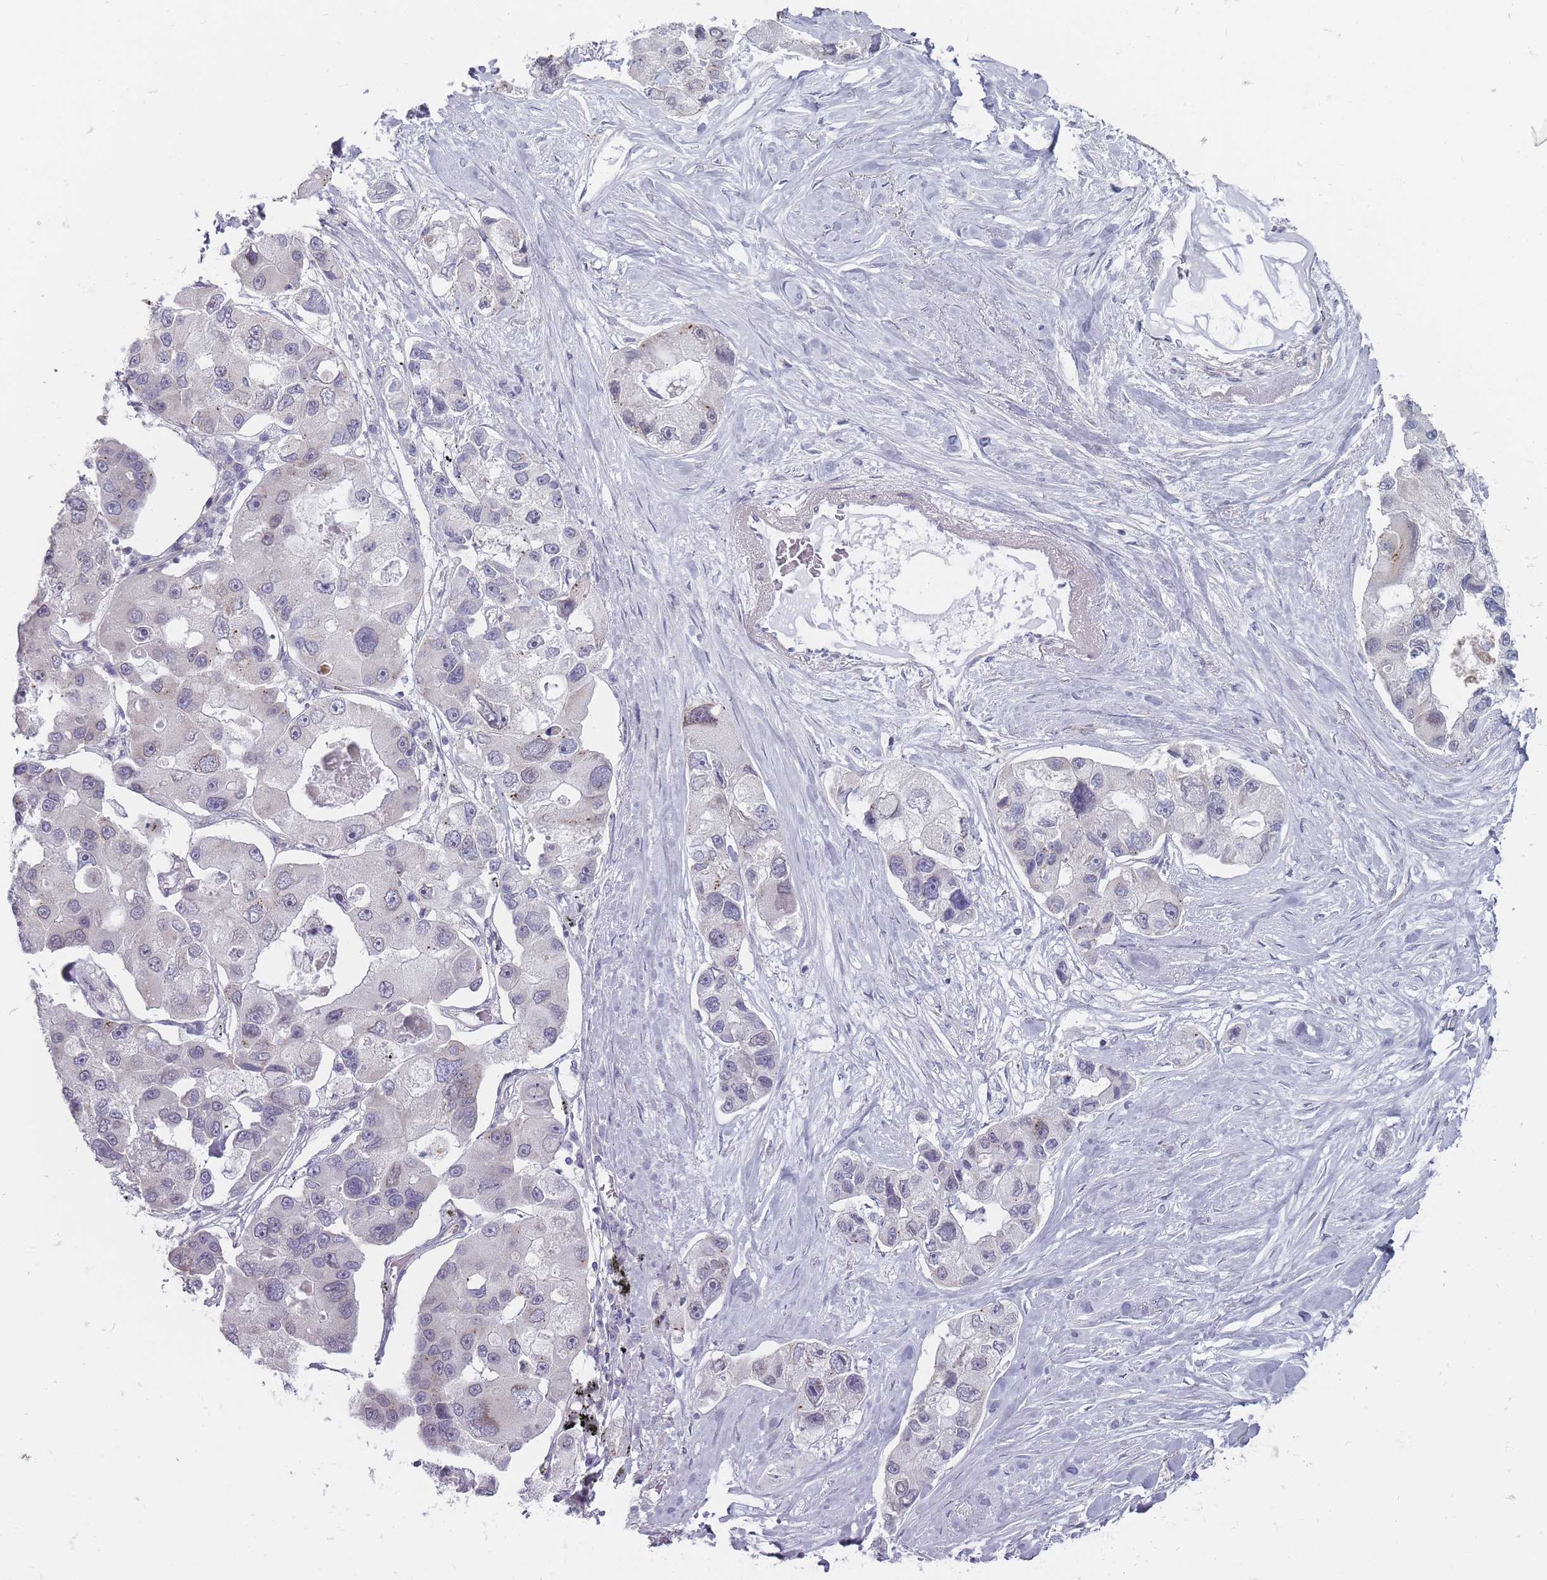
{"staining": {"intensity": "negative", "quantity": "none", "location": "none"}, "tissue": "lung cancer", "cell_type": "Tumor cells", "image_type": "cancer", "snomed": [{"axis": "morphology", "description": "Adenocarcinoma, NOS"}, {"axis": "topography", "description": "Lung"}], "caption": "Tumor cells show no significant protein staining in lung adenocarcinoma. Brightfield microscopy of immunohistochemistry (IHC) stained with DAB (3,3'-diaminobenzidine) (brown) and hematoxylin (blue), captured at high magnification.", "gene": "PCDH12", "patient": {"sex": "female", "age": 54}}